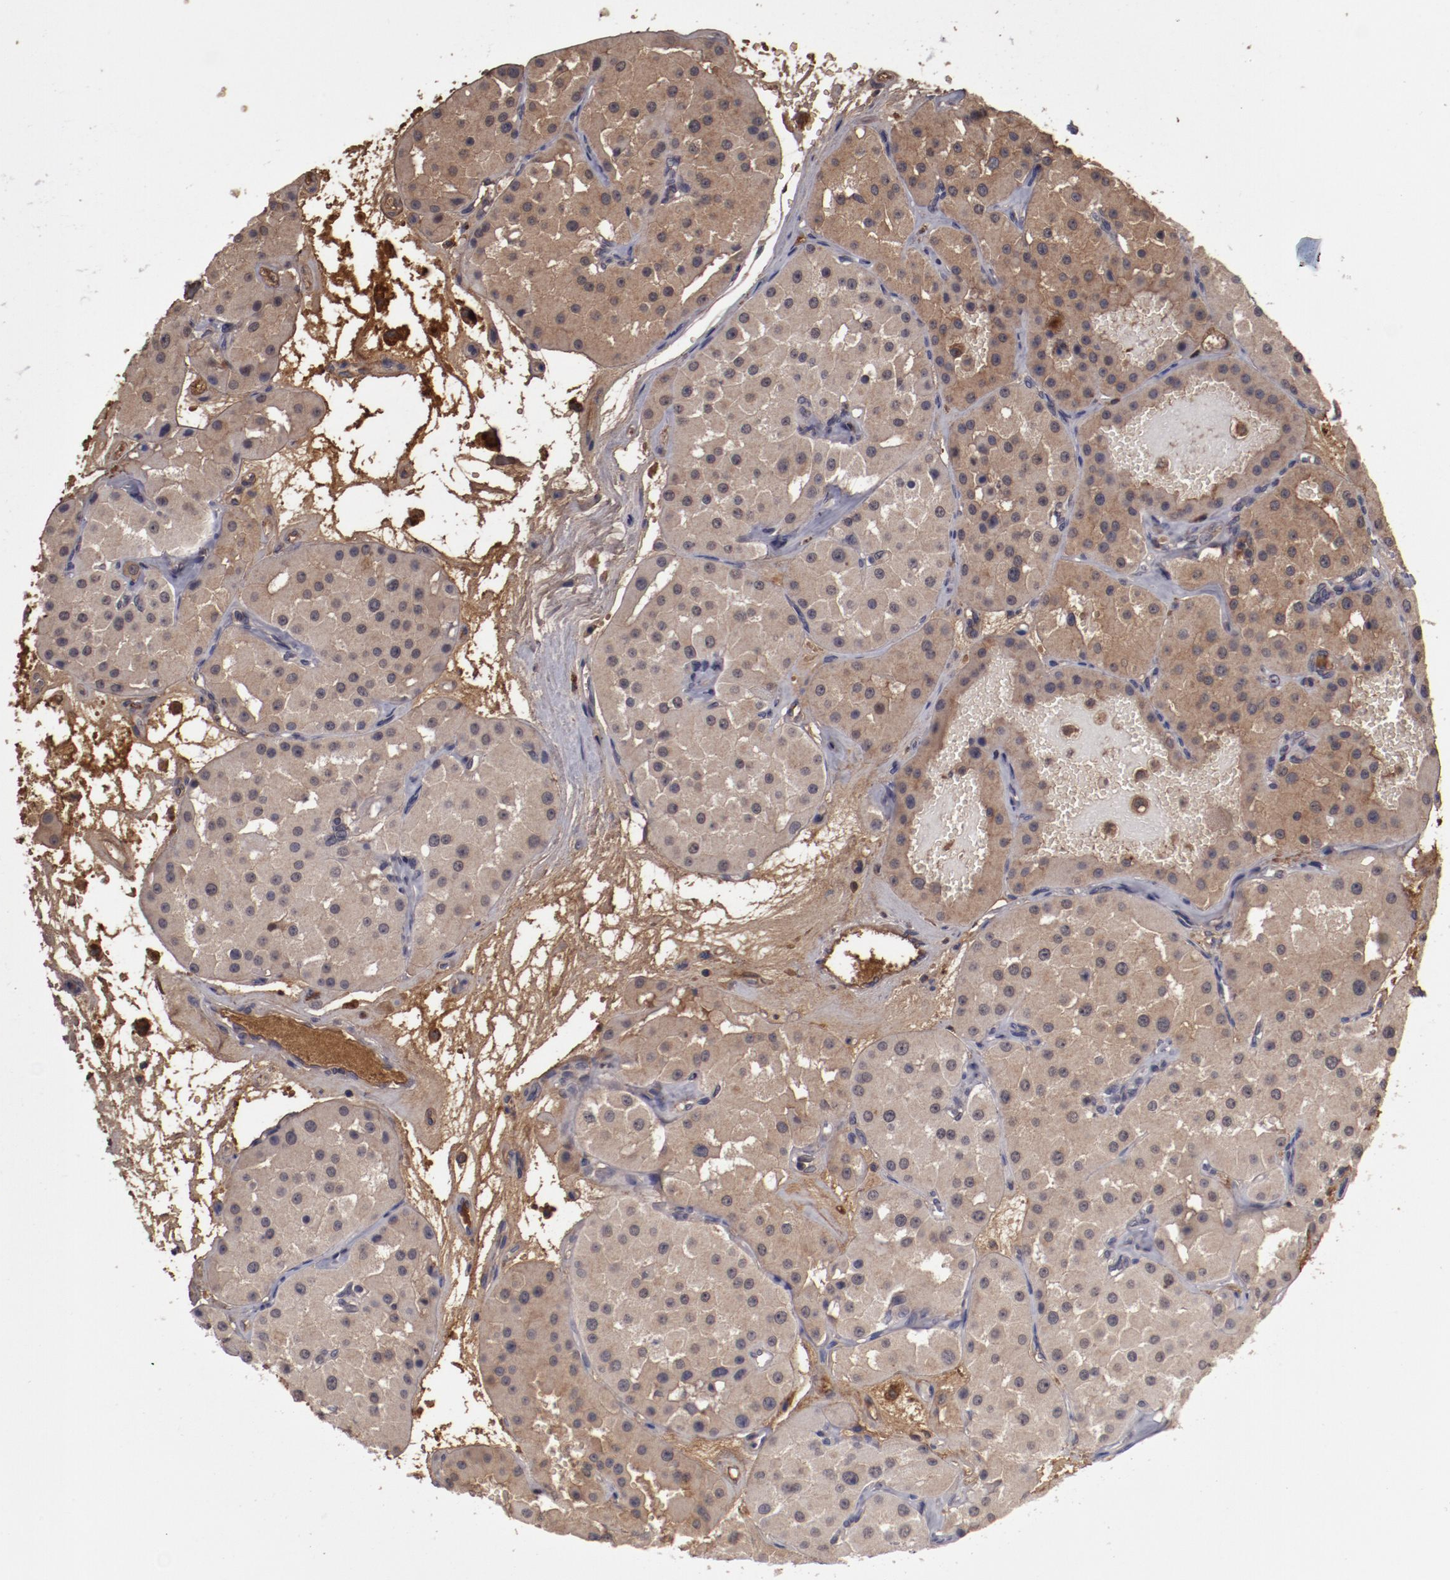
{"staining": {"intensity": "weak", "quantity": ">75%", "location": "cytoplasmic/membranous"}, "tissue": "renal cancer", "cell_type": "Tumor cells", "image_type": "cancer", "snomed": [{"axis": "morphology", "description": "Adenocarcinoma, uncertain malignant potential"}, {"axis": "topography", "description": "Kidney"}], "caption": "Adenocarcinoma,  uncertain malignant potential (renal) stained with DAB (3,3'-diaminobenzidine) immunohistochemistry demonstrates low levels of weak cytoplasmic/membranous expression in approximately >75% of tumor cells.", "gene": "CP", "patient": {"sex": "male", "age": 63}}